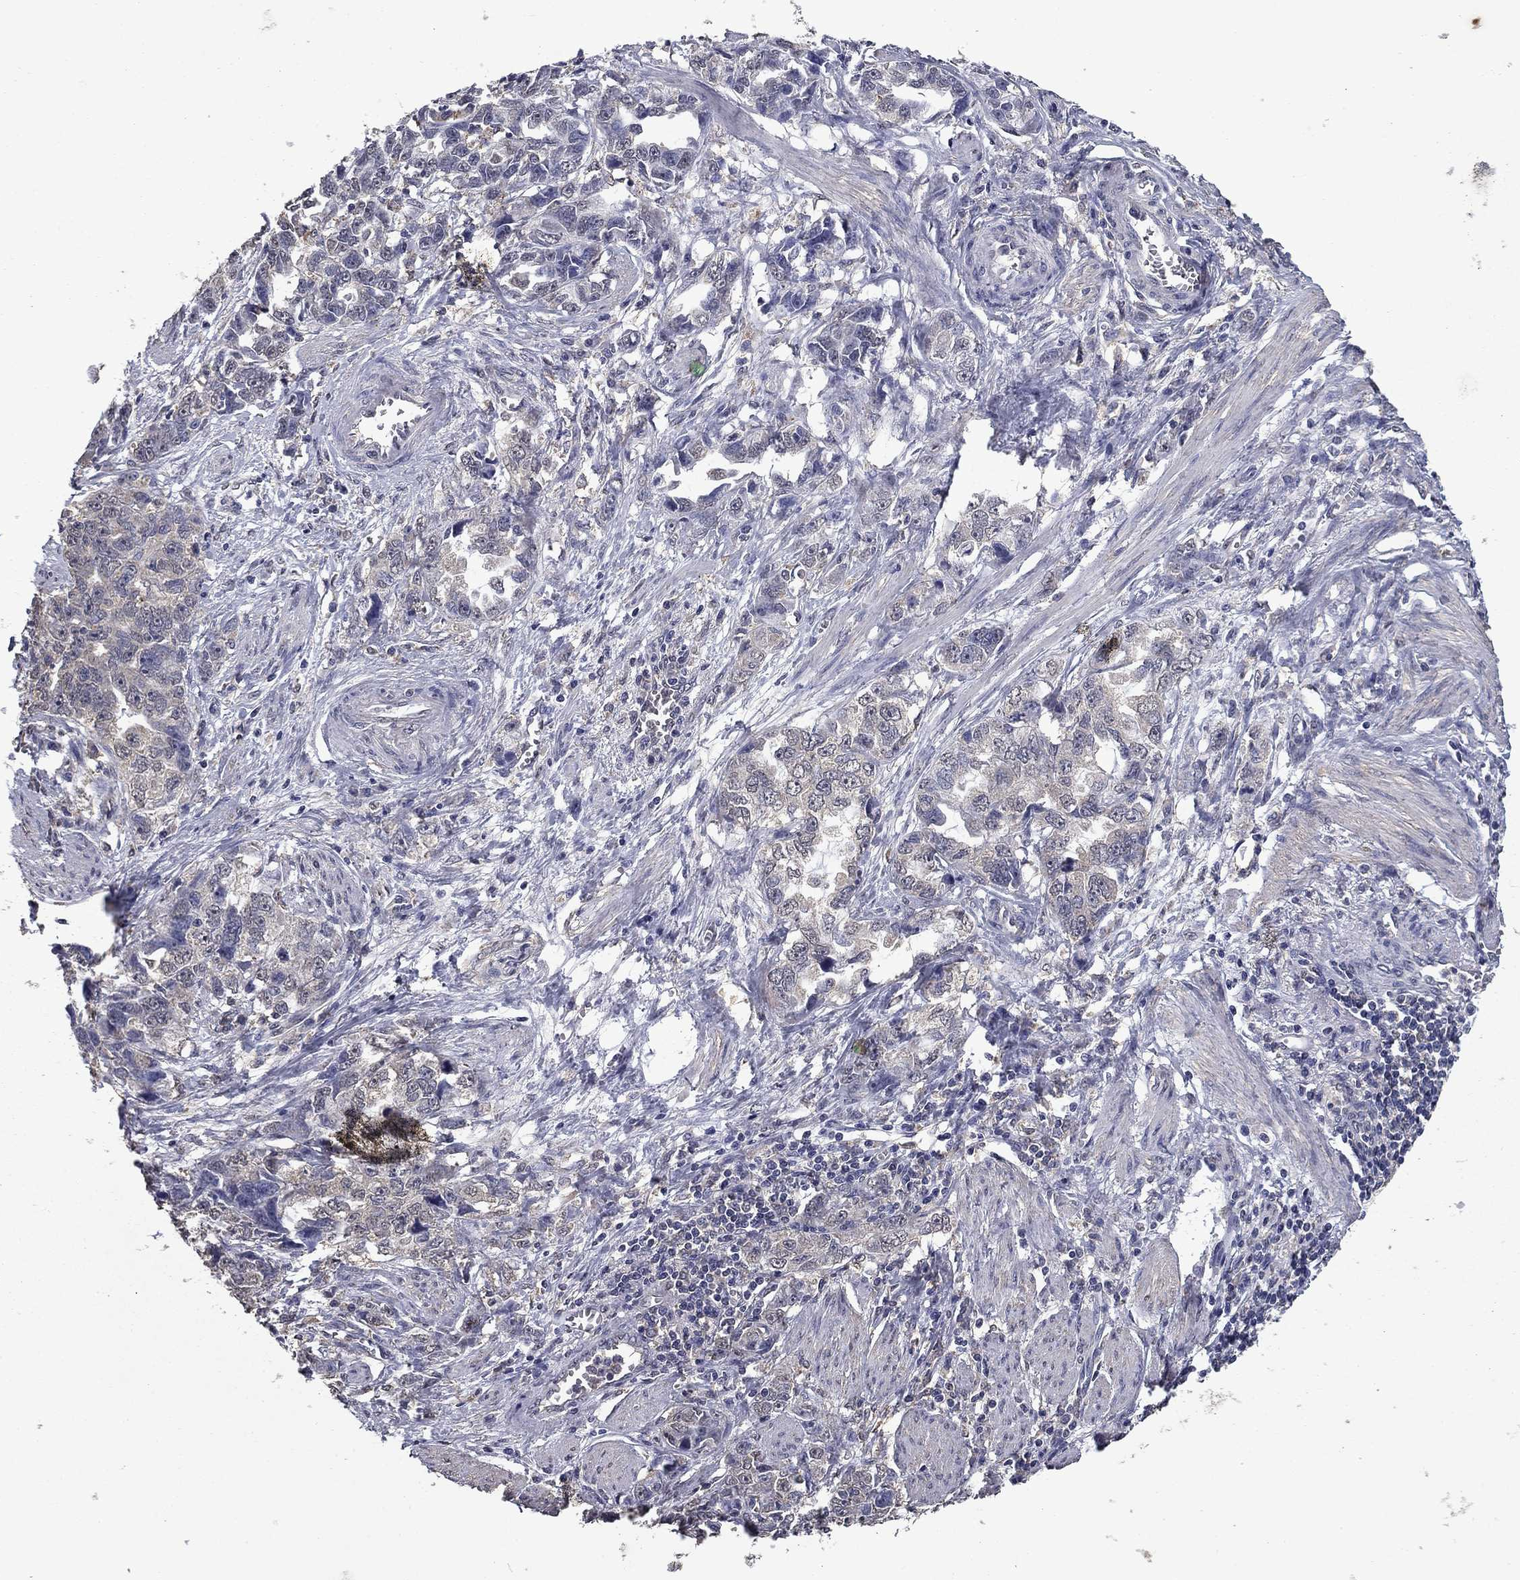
{"staining": {"intensity": "negative", "quantity": "none", "location": "none"}, "tissue": "ovarian cancer", "cell_type": "Tumor cells", "image_type": "cancer", "snomed": [{"axis": "morphology", "description": "Cystadenocarcinoma, serous, NOS"}, {"axis": "topography", "description": "Ovary"}], "caption": "Tumor cells show no significant positivity in ovarian cancer (serous cystadenocarcinoma).", "gene": "MFAP3L", "patient": {"sex": "female", "age": 51}}